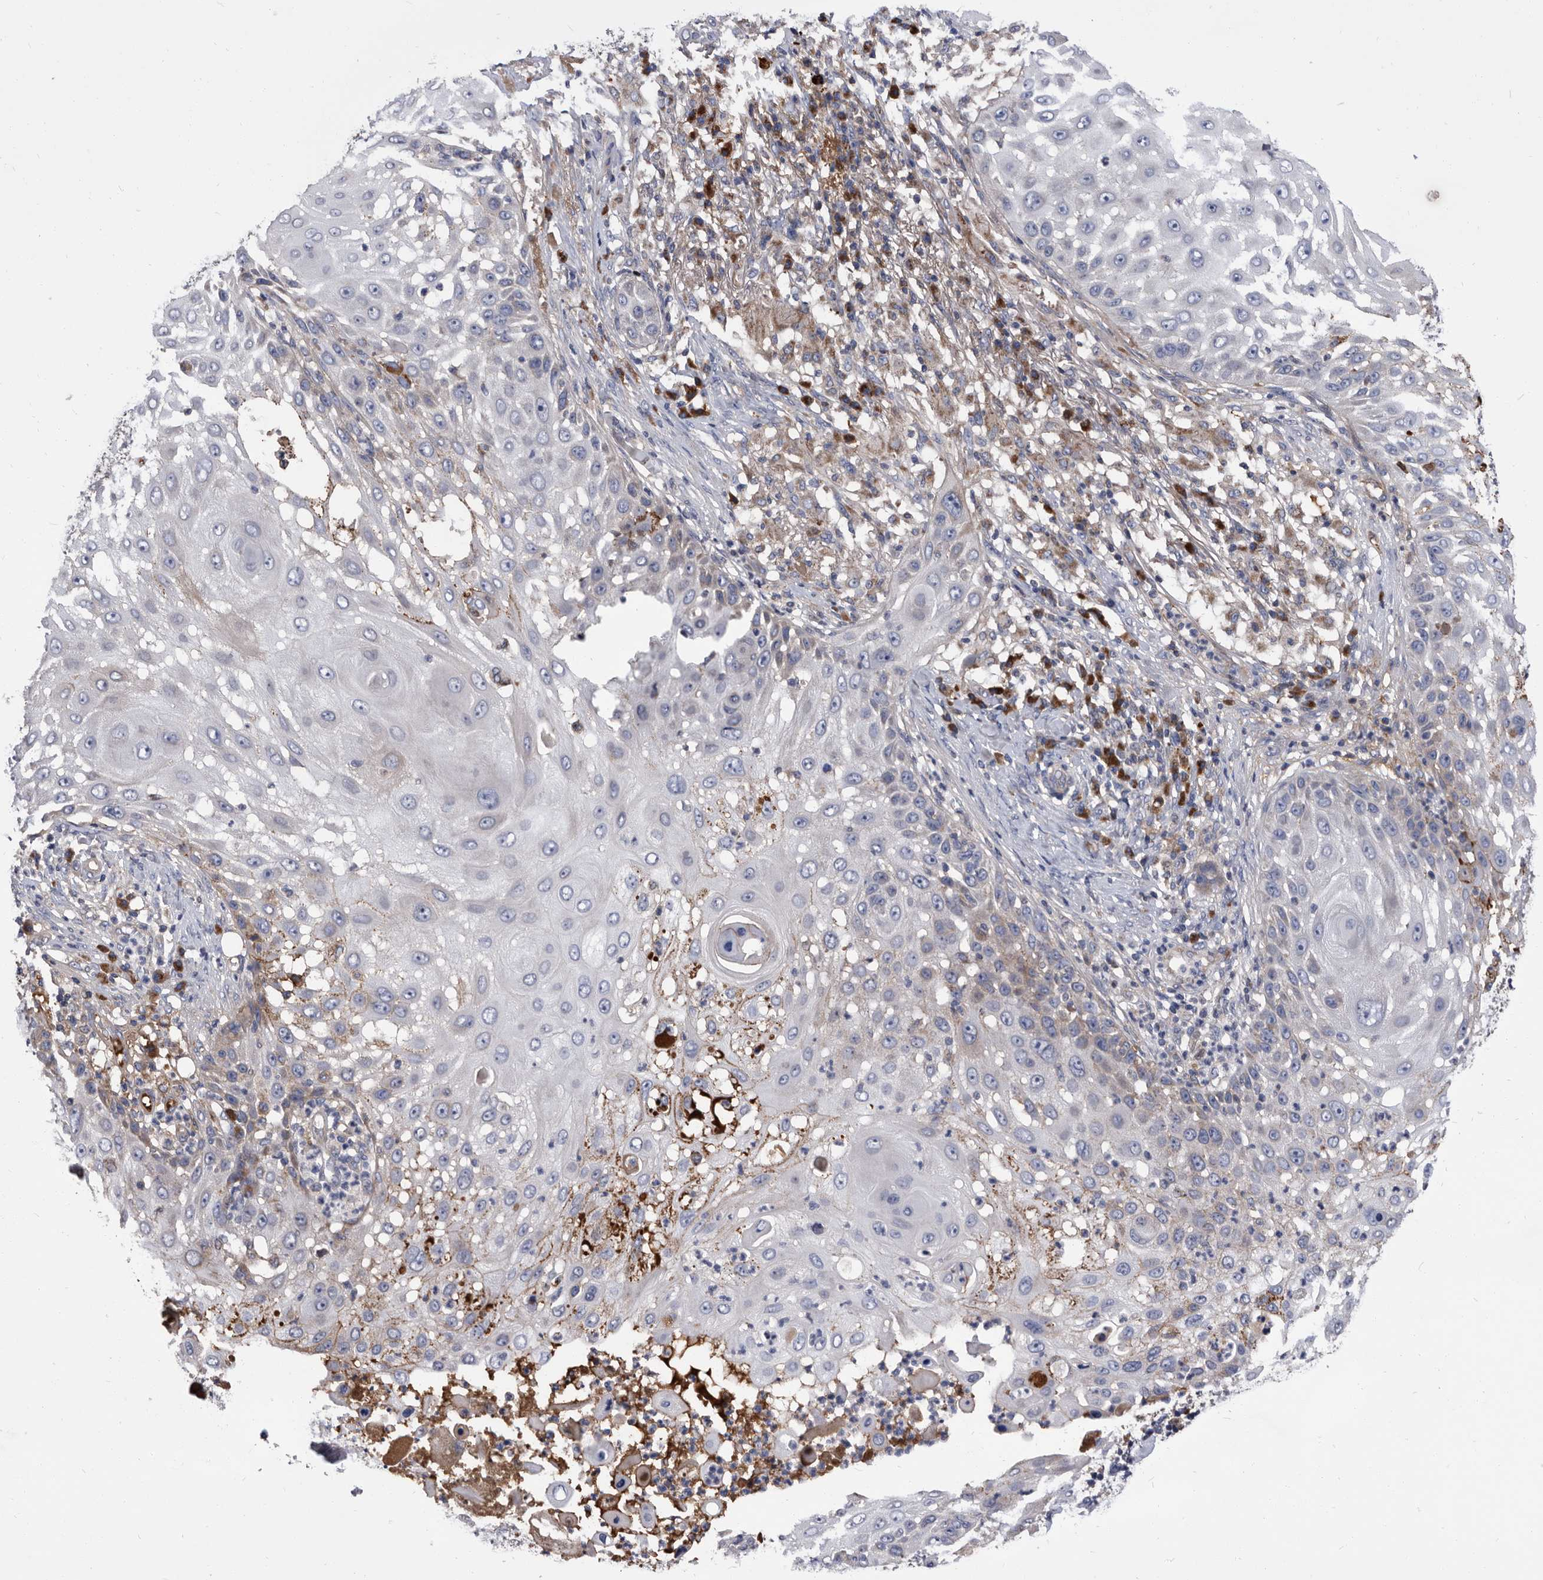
{"staining": {"intensity": "negative", "quantity": "none", "location": "none"}, "tissue": "skin cancer", "cell_type": "Tumor cells", "image_type": "cancer", "snomed": [{"axis": "morphology", "description": "Squamous cell carcinoma, NOS"}, {"axis": "topography", "description": "Skin"}], "caption": "A high-resolution photomicrograph shows immunohistochemistry staining of squamous cell carcinoma (skin), which shows no significant expression in tumor cells.", "gene": "DTNBP1", "patient": {"sex": "female", "age": 44}}